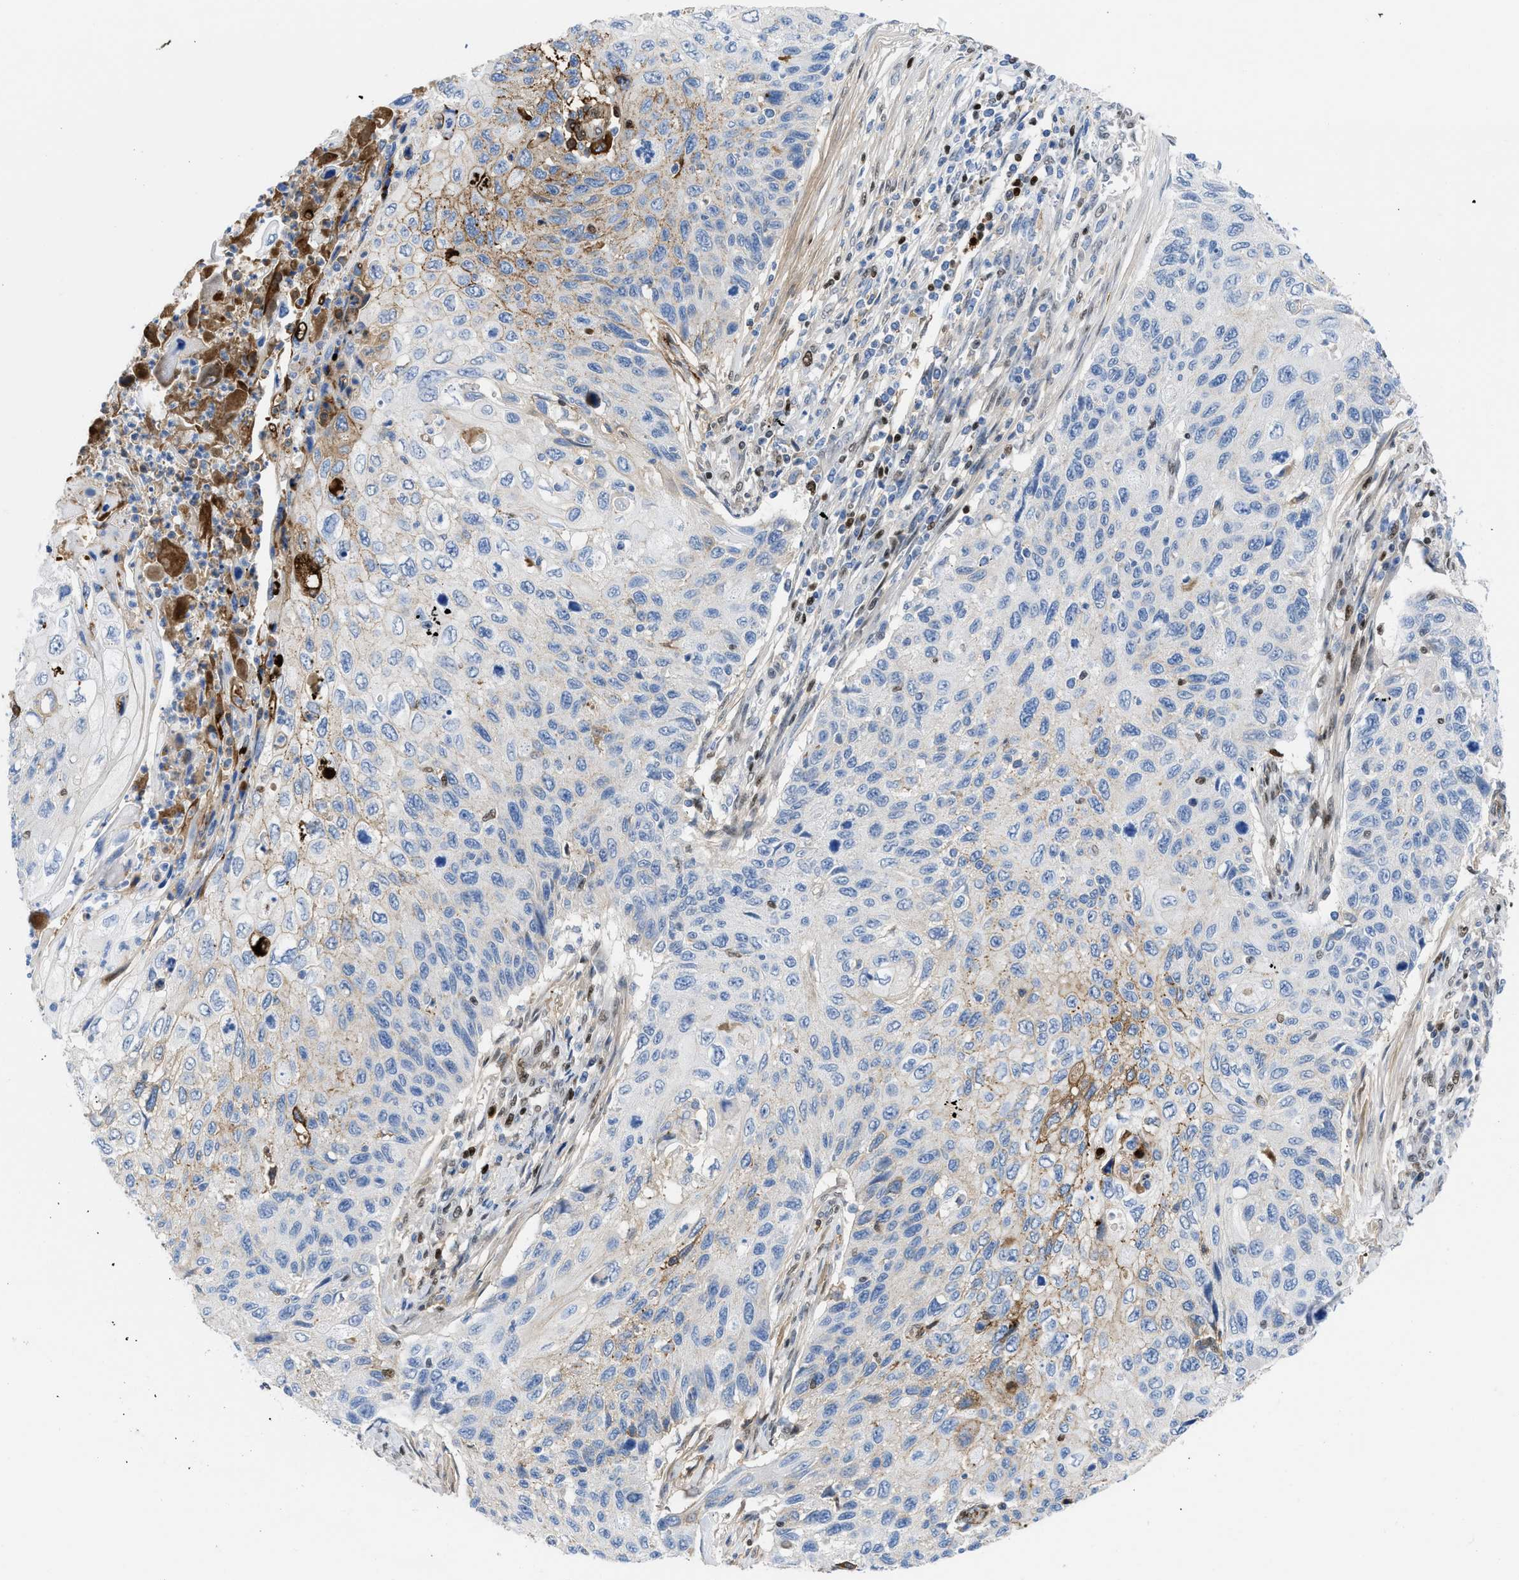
{"staining": {"intensity": "moderate", "quantity": "<25%", "location": "cytoplasmic/membranous"}, "tissue": "cervical cancer", "cell_type": "Tumor cells", "image_type": "cancer", "snomed": [{"axis": "morphology", "description": "Squamous cell carcinoma, NOS"}, {"axis": "topography", "description": "Cervix"}], "caption": "Immunohistochemical staining of cervical squamous cell carcinoma shows moderate cytoplasmic/membranous protein positivity in approximately <25% of tumor cells.", "gene": "LEF1", "patient": {"sex": "female", "age": 70}}